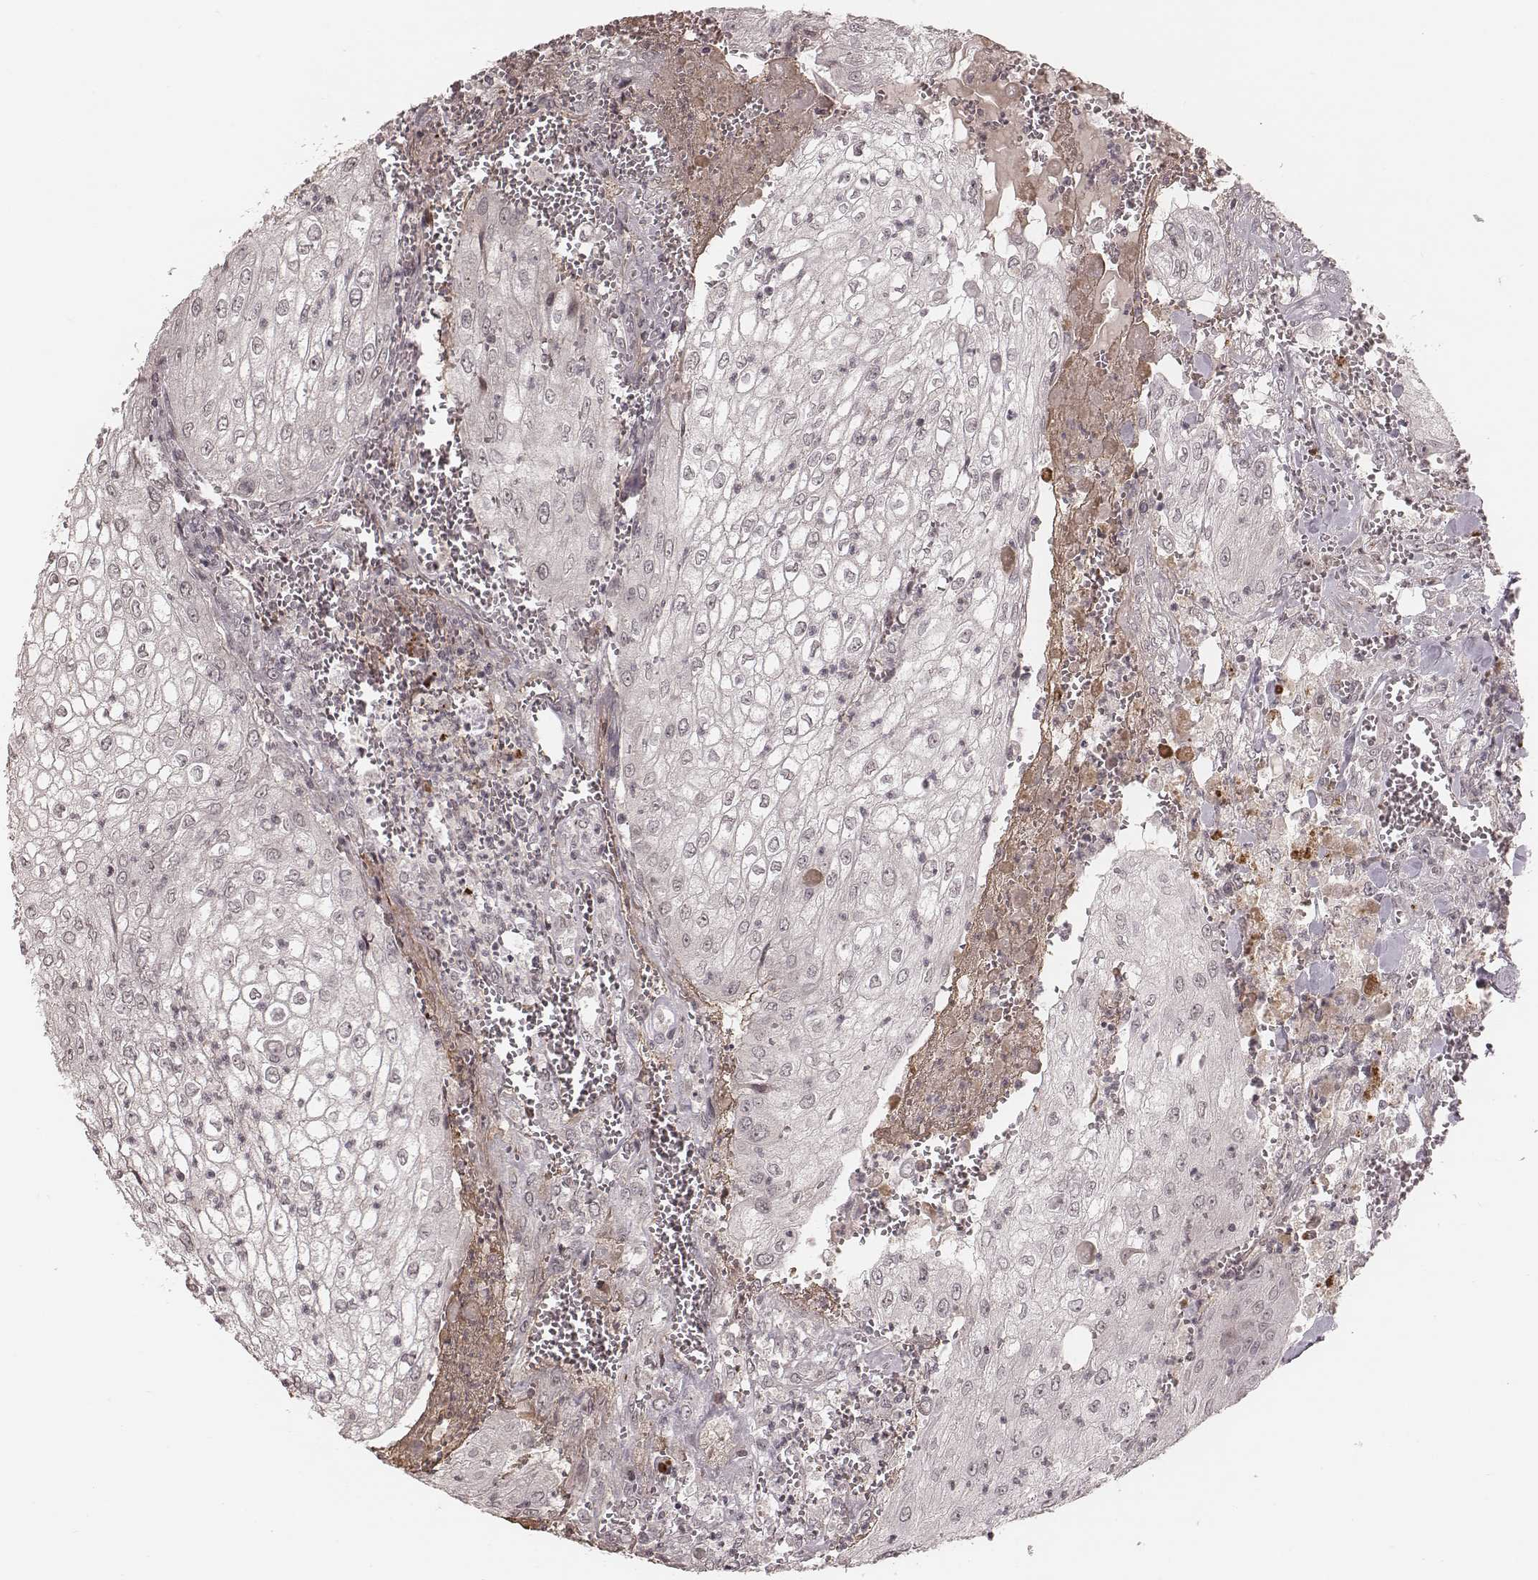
{"staining": {"intensity": "negative", "quantity": "none", "location": "none"}, "tissue": "urothelial cancer", "cell_type": "Tumor cells", "image_type": "cancer", "snomed": [{"axis": "morphology", "description": "Urothelial carcinoma, High grade"}, {"axis": "topography", "description": "Urinary bladder"}], "caption": "This image is of urothelial carcinoma (high-grade) stained with IHC to label a protein in brown with the nuclei are counter-stained blue. There is no staining in tumor cells. (Stains: DAB (3,3'-diaminobenzidine) immunohistochemistry (IHC) with hematoxylin counter stain, Microscopy: brightfield microscopy at high magnification).", "gene": "IL5", "patient": {"sex": "male", "age": 62}}